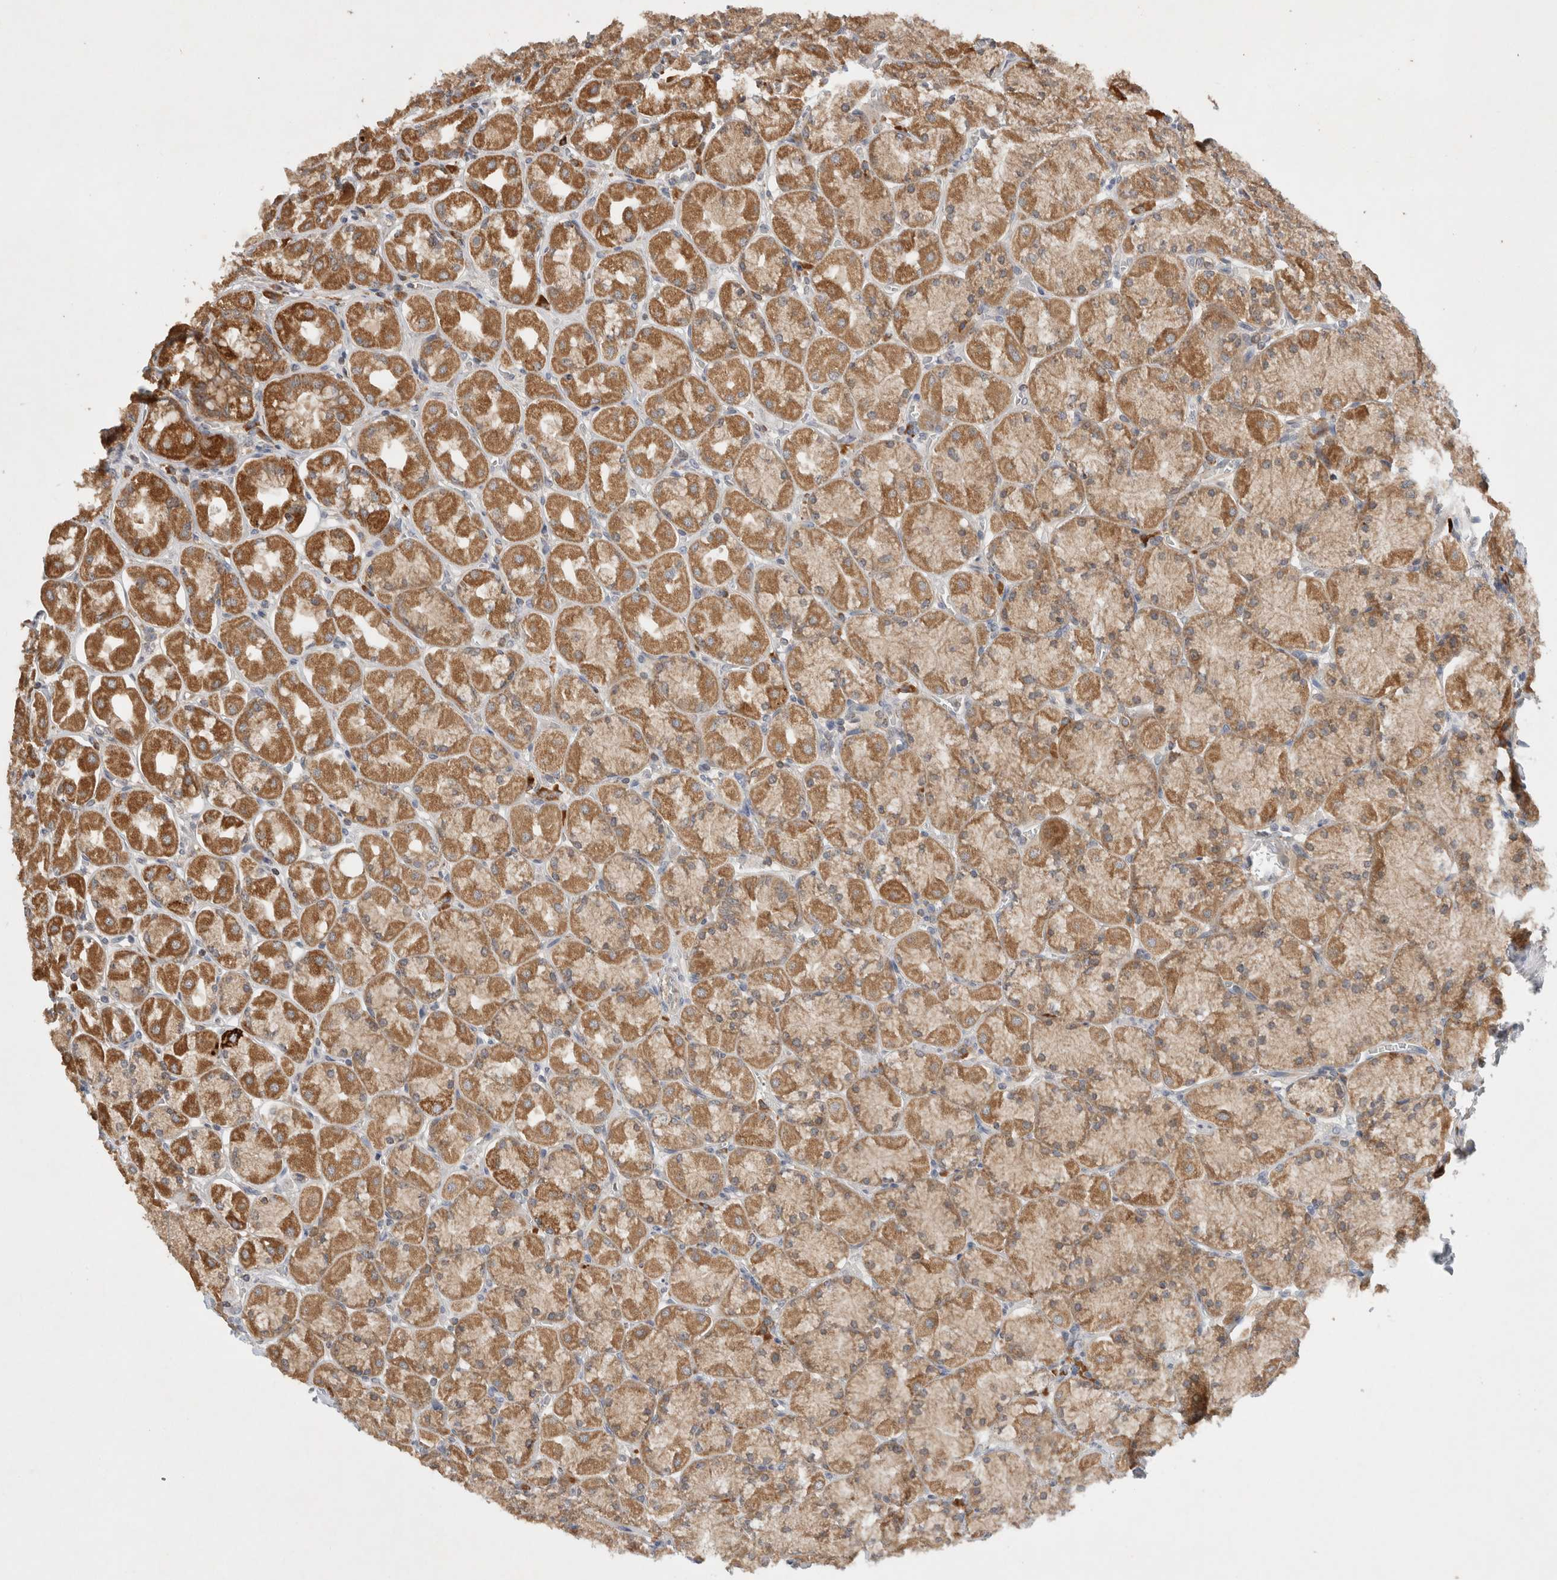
{"staining": {"intensity": "moderate", "quantity": ">75%", "location": "cytoplasmic/membranous"}, "tissue": "stomach", "cell_type": "Glandular cells", "image_type": "normal", "snomed": [{"axis": "morphology", "description": "Normal tissue, NOS"}, {"axis": "topography", "description": "Stomach, upper"}], "caption": "Immunohistochemistry of benign human stomach exhibits medium levels of moderate cytoplasmic/membranous staining in approximately >75% of glandular cells.", "gene": "AMPD1", "patient": {"sex": "female", "age": 56}}